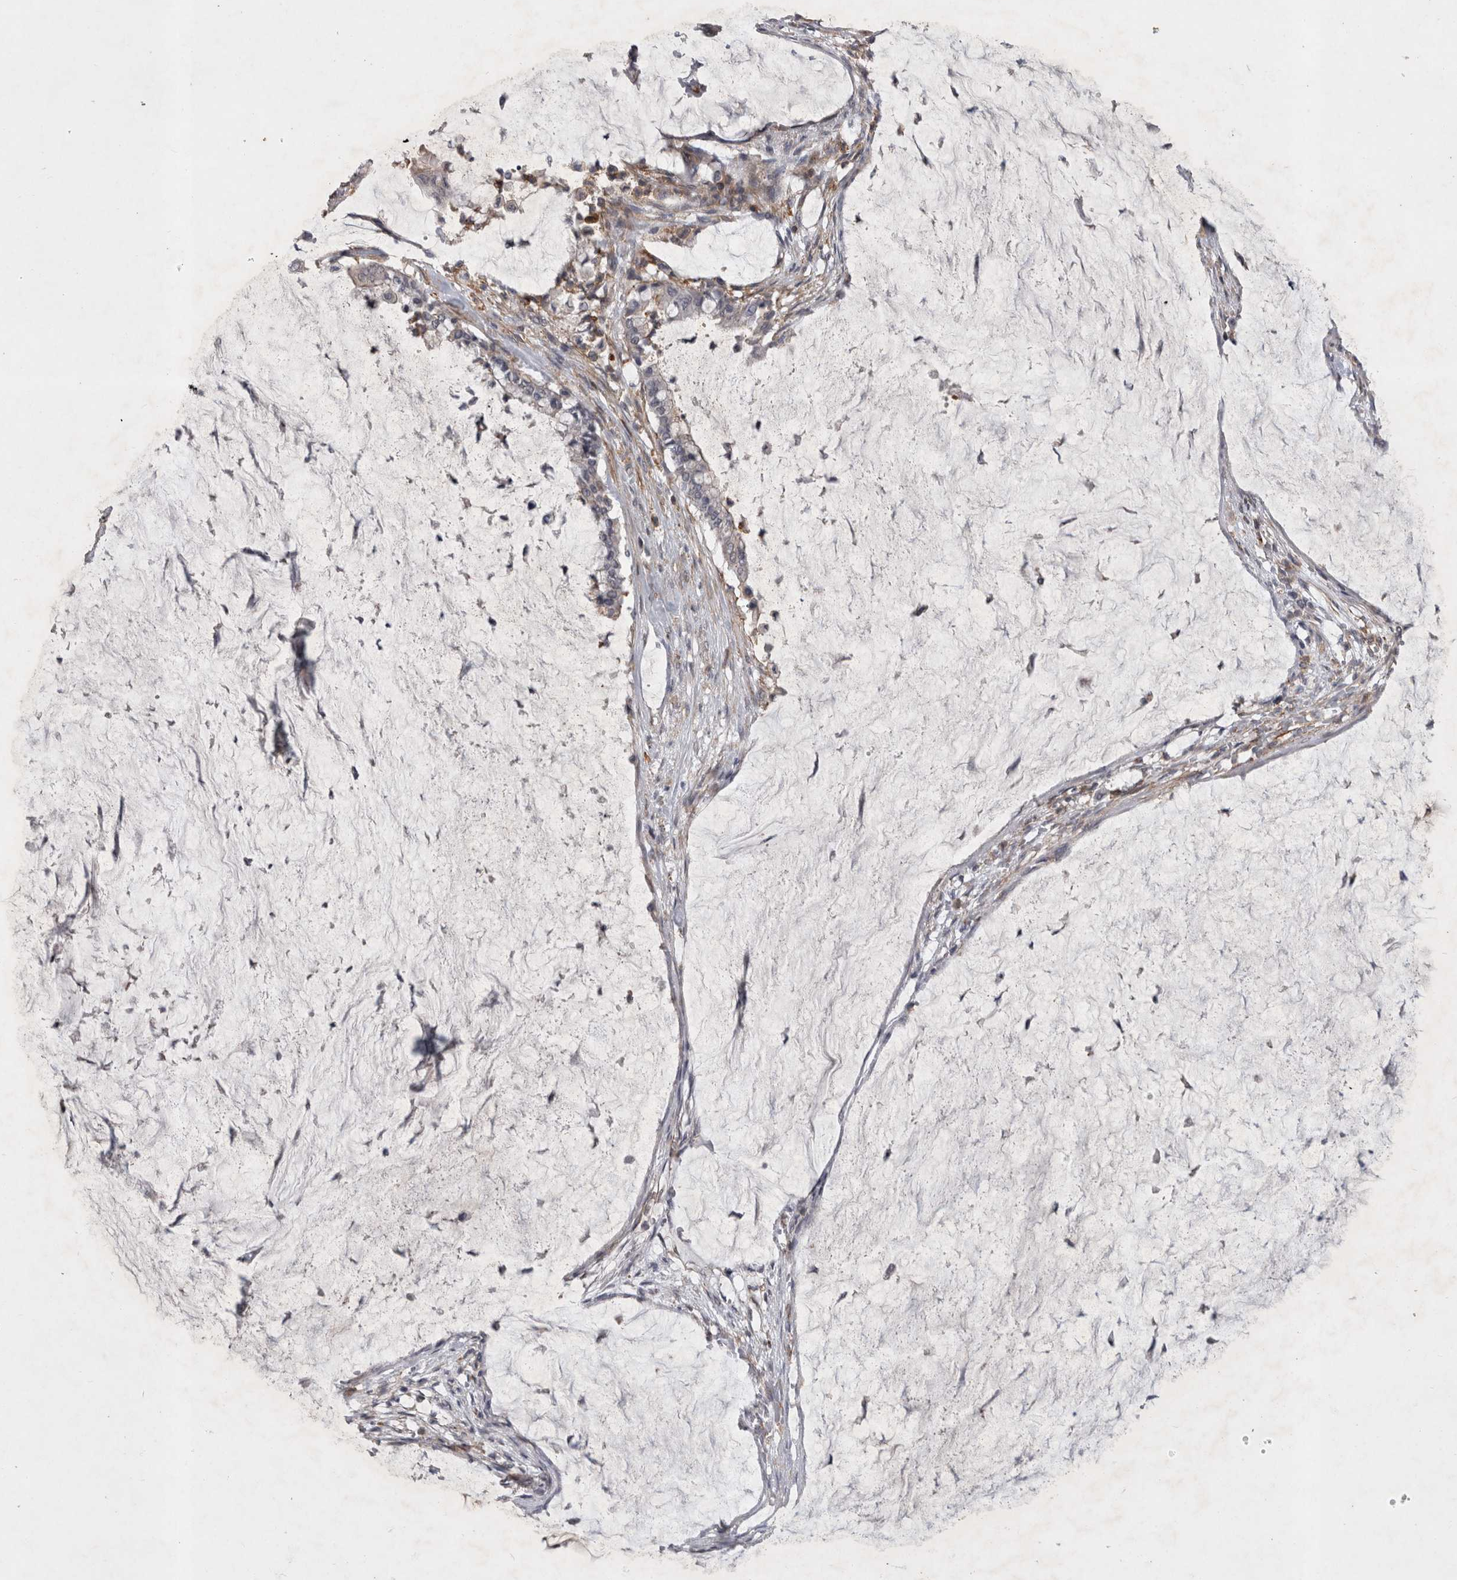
{"staining": {"intensity": "negative", "quantity": "none", "location": "none"}, "tissue": "pancreatic cancer", "cell_type": "Tumor cells", "image_type": "cancer", "snomed": [{"axis": "morphology", "description": "Adenocarcinoma, NOS"}, {"axis": "topography", "description": "Pancreas"}], "caption": "An IHC photomicrograph of adenocarcinoma (pancreatic) is shown. There is no staining in tumor cells of adenocarcinoma (pancreatic).", "gene": "SPATA48", "patient": {"sex": "male", "age": 41}}